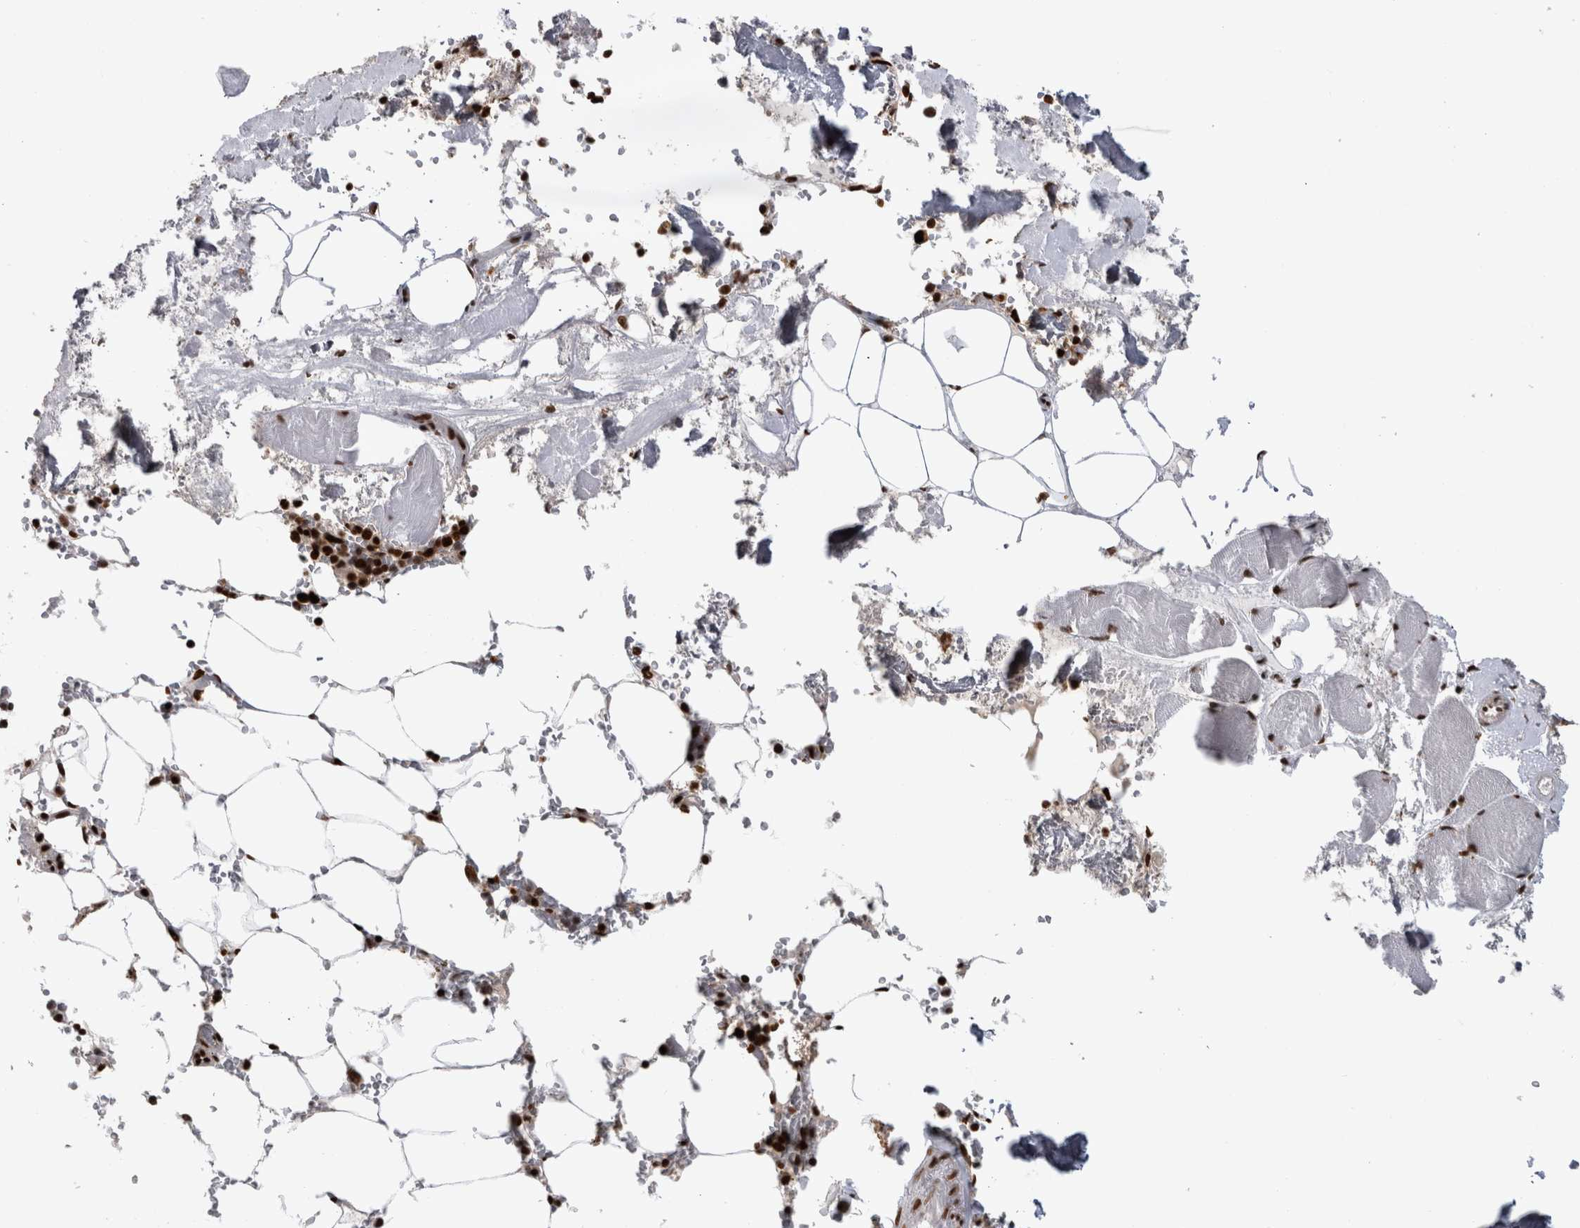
{"staining": {"intensity": "strong", "quantity": ">75%", "location": "nuclear"}, "tissue": "bone marrow", "cell_type": "Hematopoietic cells", "image_type": "normal", "snomed": [{"axis": "morphology", "description": "Normal tissue, NOS"}, {"axis": "topography", "description": "Bone marrow"}], "caption": "Immunohistochemical staining of unremarkable bone marrow demonstrates >75% levels of strong nuclear protein staining in about >75% of hematopoietic cells. The protein is stained brown, and the nuclei are stained in blue (DAB IHC with brightfield microscopy, high magnification).", "gene": "ZSCAN2", "patient": {"sex": "male", "age": 70}}